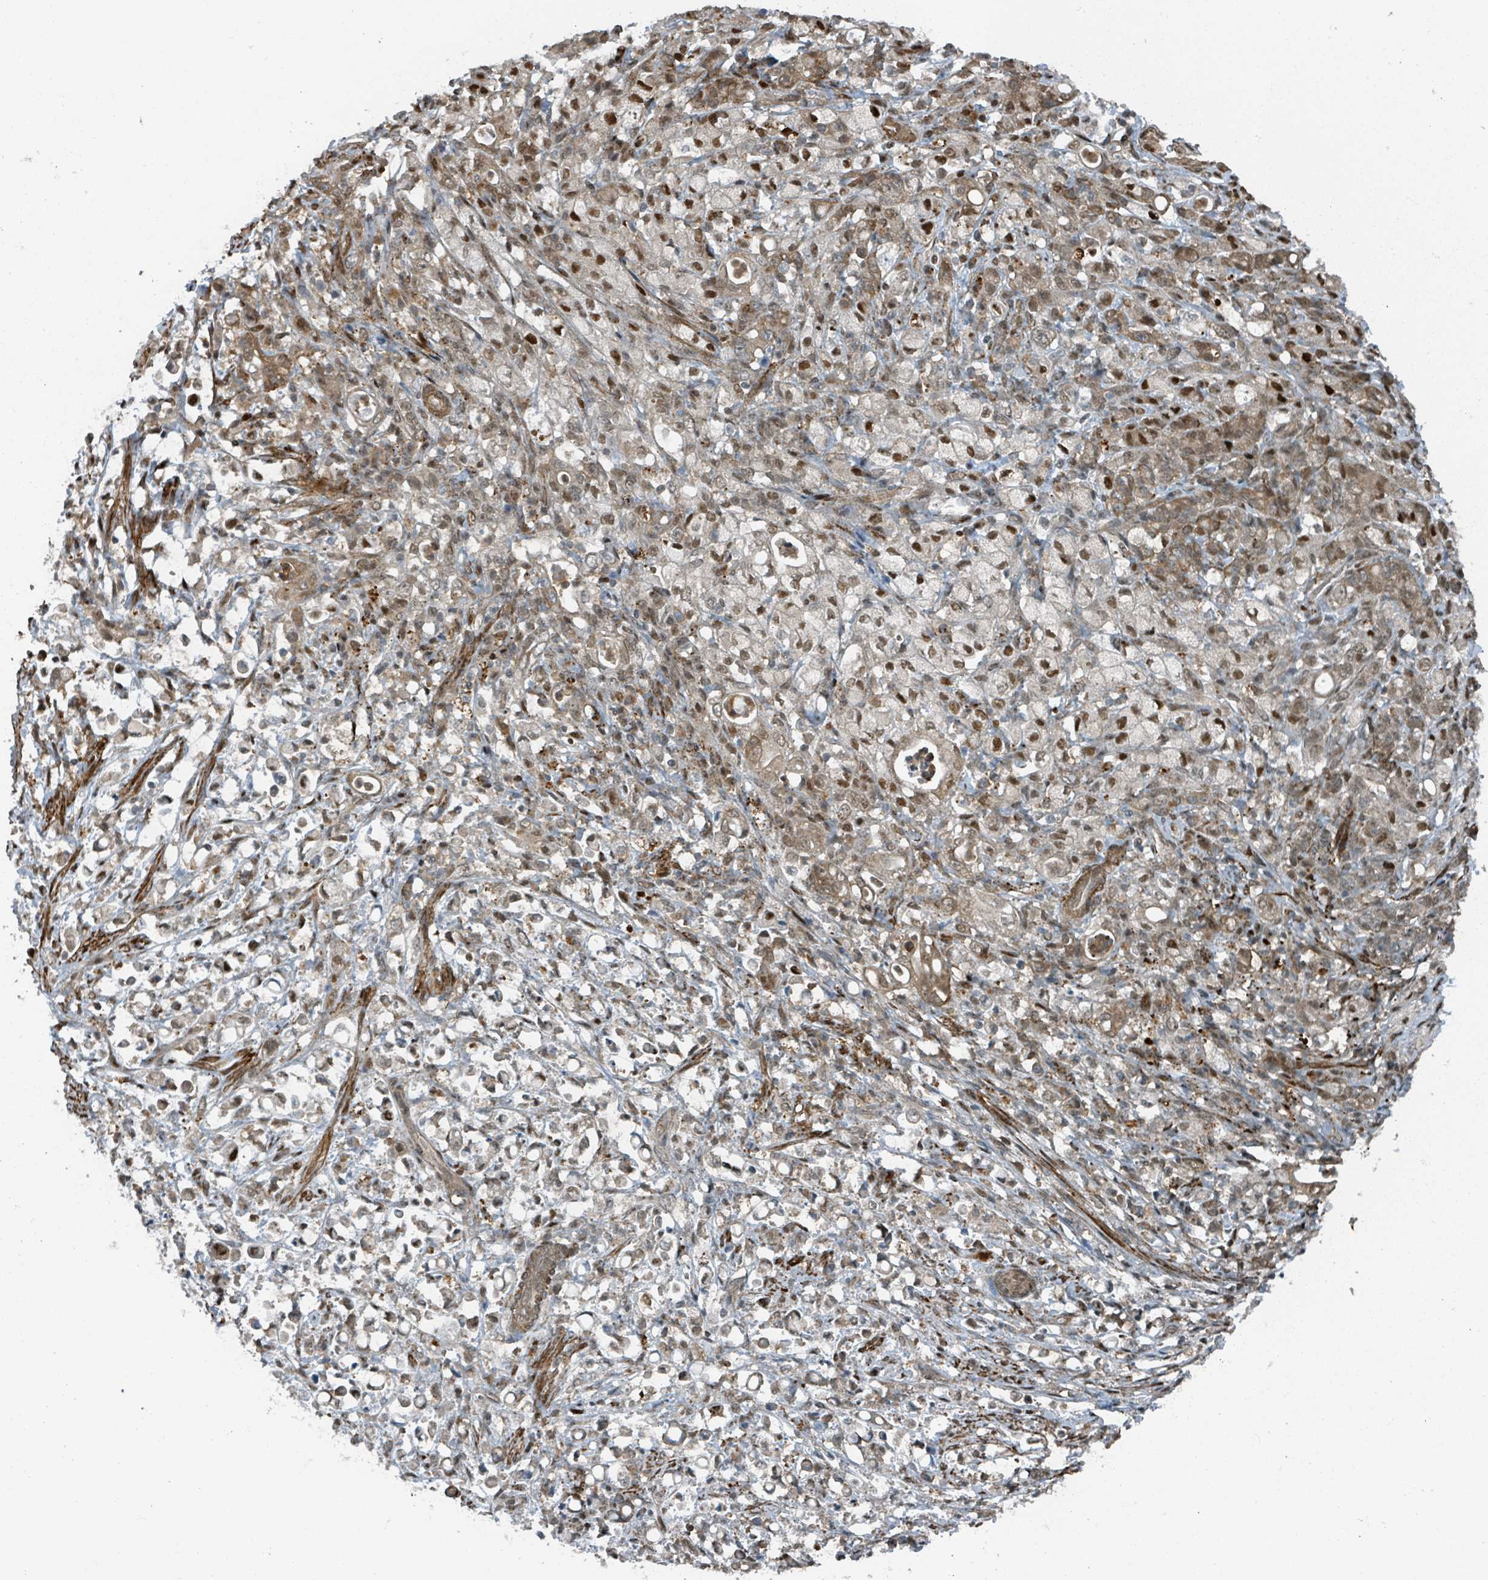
{"staining": {"intensity": "moderate", "quantity": ">75%", "location": "cytoplasmic/membranous,nuclear"}, "tissue": "stomach cancer", "cell_type": "Tumor cells", "image_type": "cancer", "snomed": [{"axis": "morphology", "description": "Adenocarcinoma, NOS"}, {"axis": "topography", "description": "Stomach"}], "caption": "Adenocarcinoma (stomach) stained with DAB immunohistochemistry (IHC) displays medium levels of moderate cytoplasmic/membranous and nuclear expression in approximately >75% of tumor cells. (IHC, brightfield microscopy, high magnification).", "gene": "RHPN2", "patient": {"sex": "female", "age": 60}}